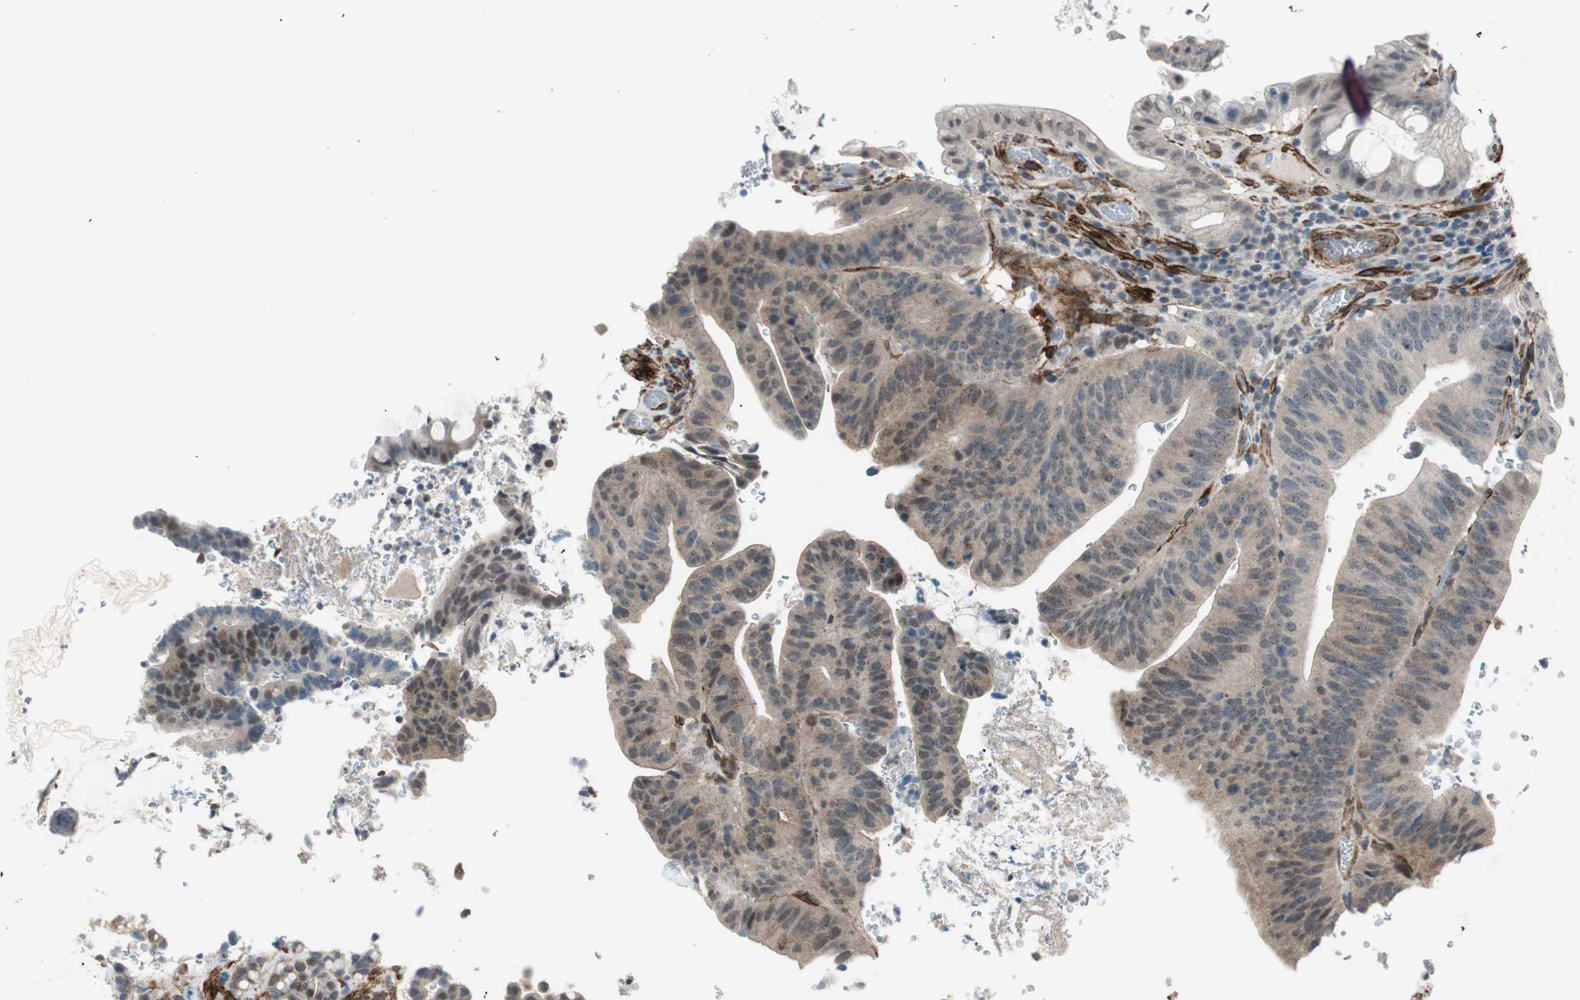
{"staining": {"intensity": "weak", "quantity": "<25%", "location": "cytoplasmic/membranous"}, "tissue": "colorectal cancer", "cell_type": "Tumor cells", "image_type": "cancer", "snomed": [{"axis": "morphology", "description": "Normal tissue, NOS"}, {"axis": "morphology", "description": "Adenocarcinoma, NOS"}, {"axis": "topography", "description": "Colon"}], "caption": "Immunohistochemical staining of colorectal cancer (adenocarcinoma) reveals no significant staining in tumor cells.", "gene": "CDK19", "patient": {"sex": "male", "age": 82}}